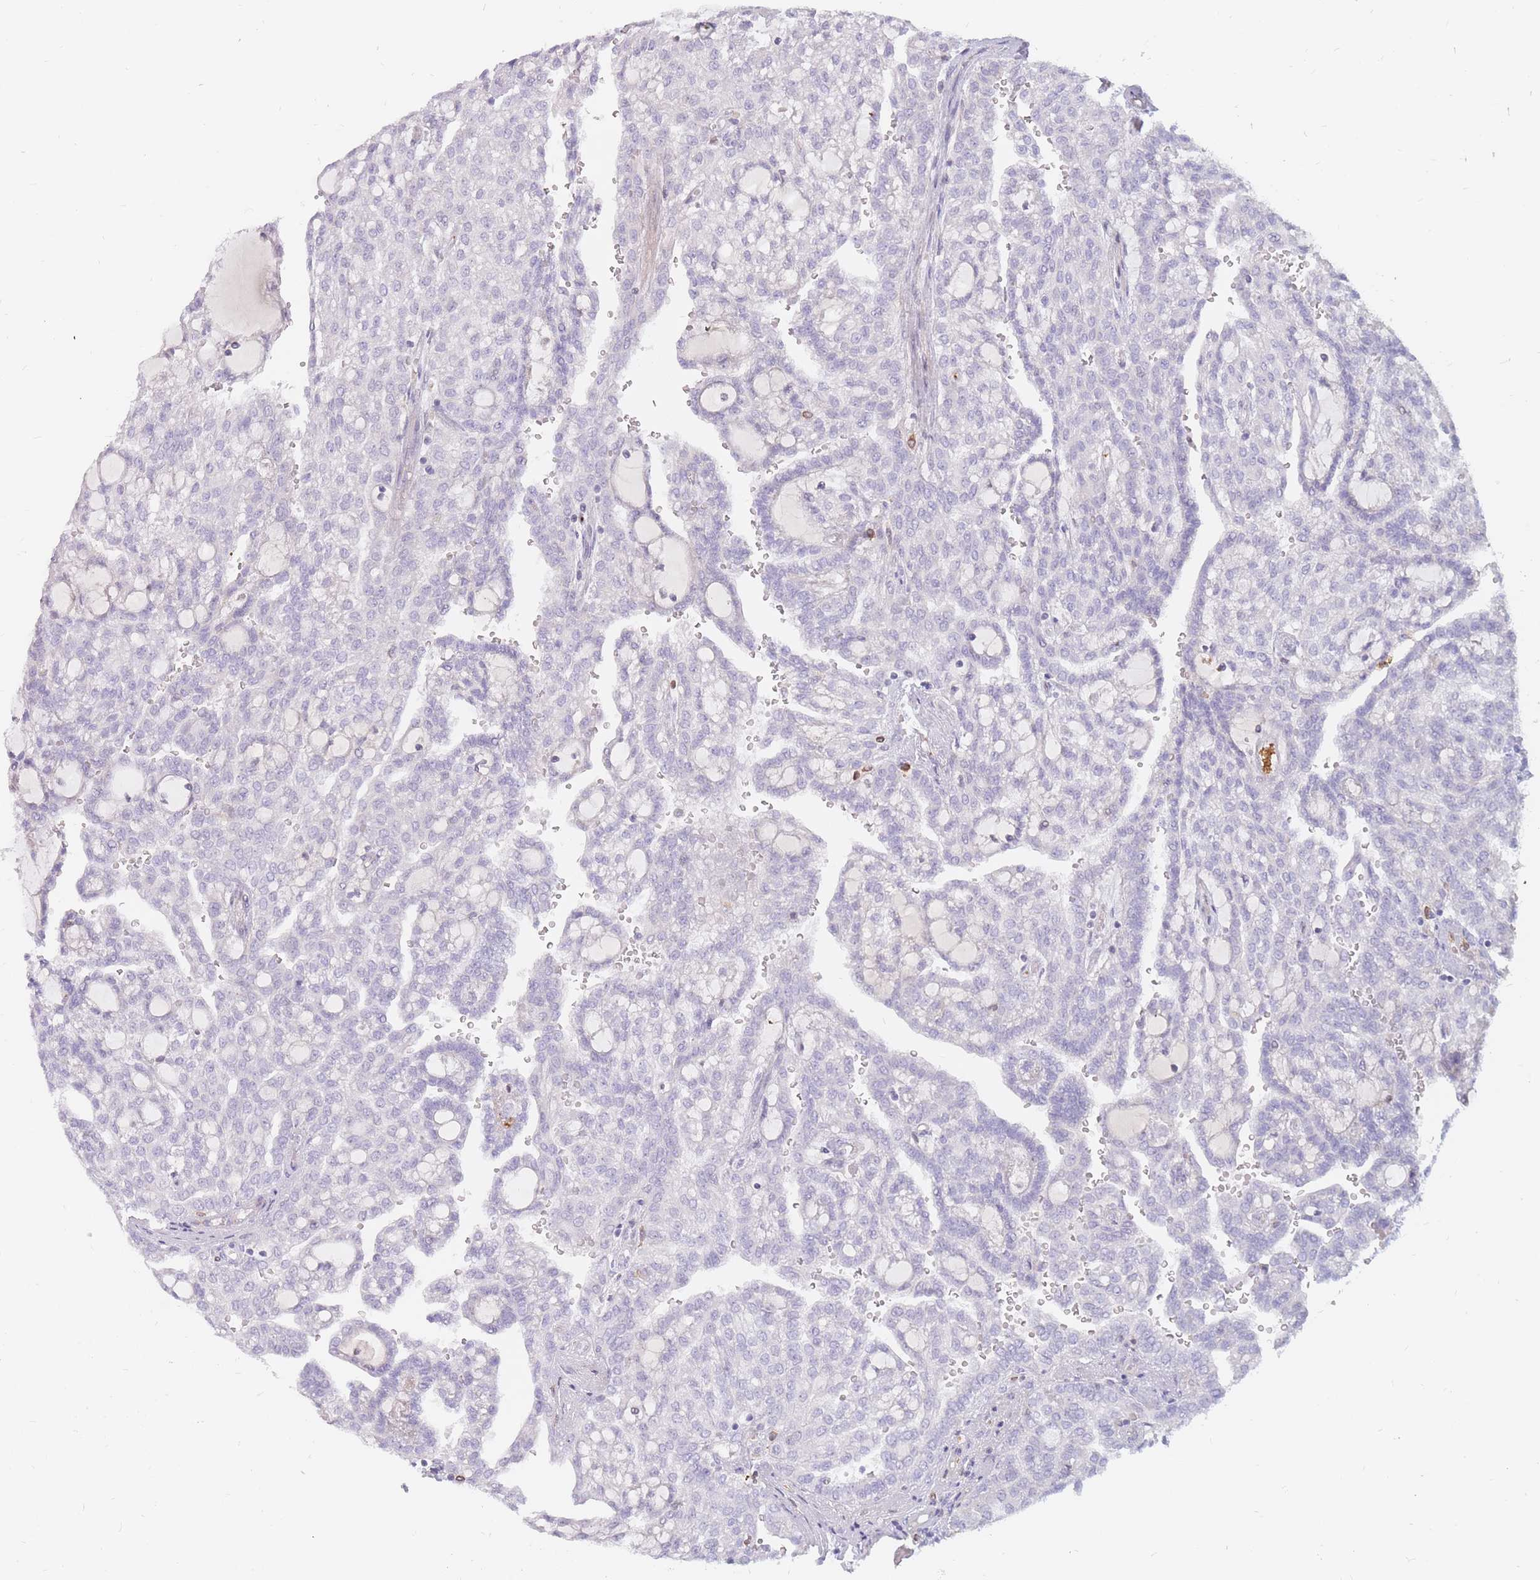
{"staining": {"intensity": "negative", "quantity": "none", "location": "none"}, "tissue": "renal cancer", "cell_type": "Tumor cells", "image_type": "cancer", "snomed": [{"axis": "morphology", "description": "Adenocarcinoma, NOS"}, {"axis": "topography", "description": "Kidney"}], "caption": "Protein analysis of renal cancer shows no significant positivity in tumor cells. The staining was performed using DAB to visualize the protein expression in brown, while the nuclei were stained in blue with hematoxylin (Magnification: 20x).", "gene": "PTGDR", "patient": {"sex": "male", "age": 63}}